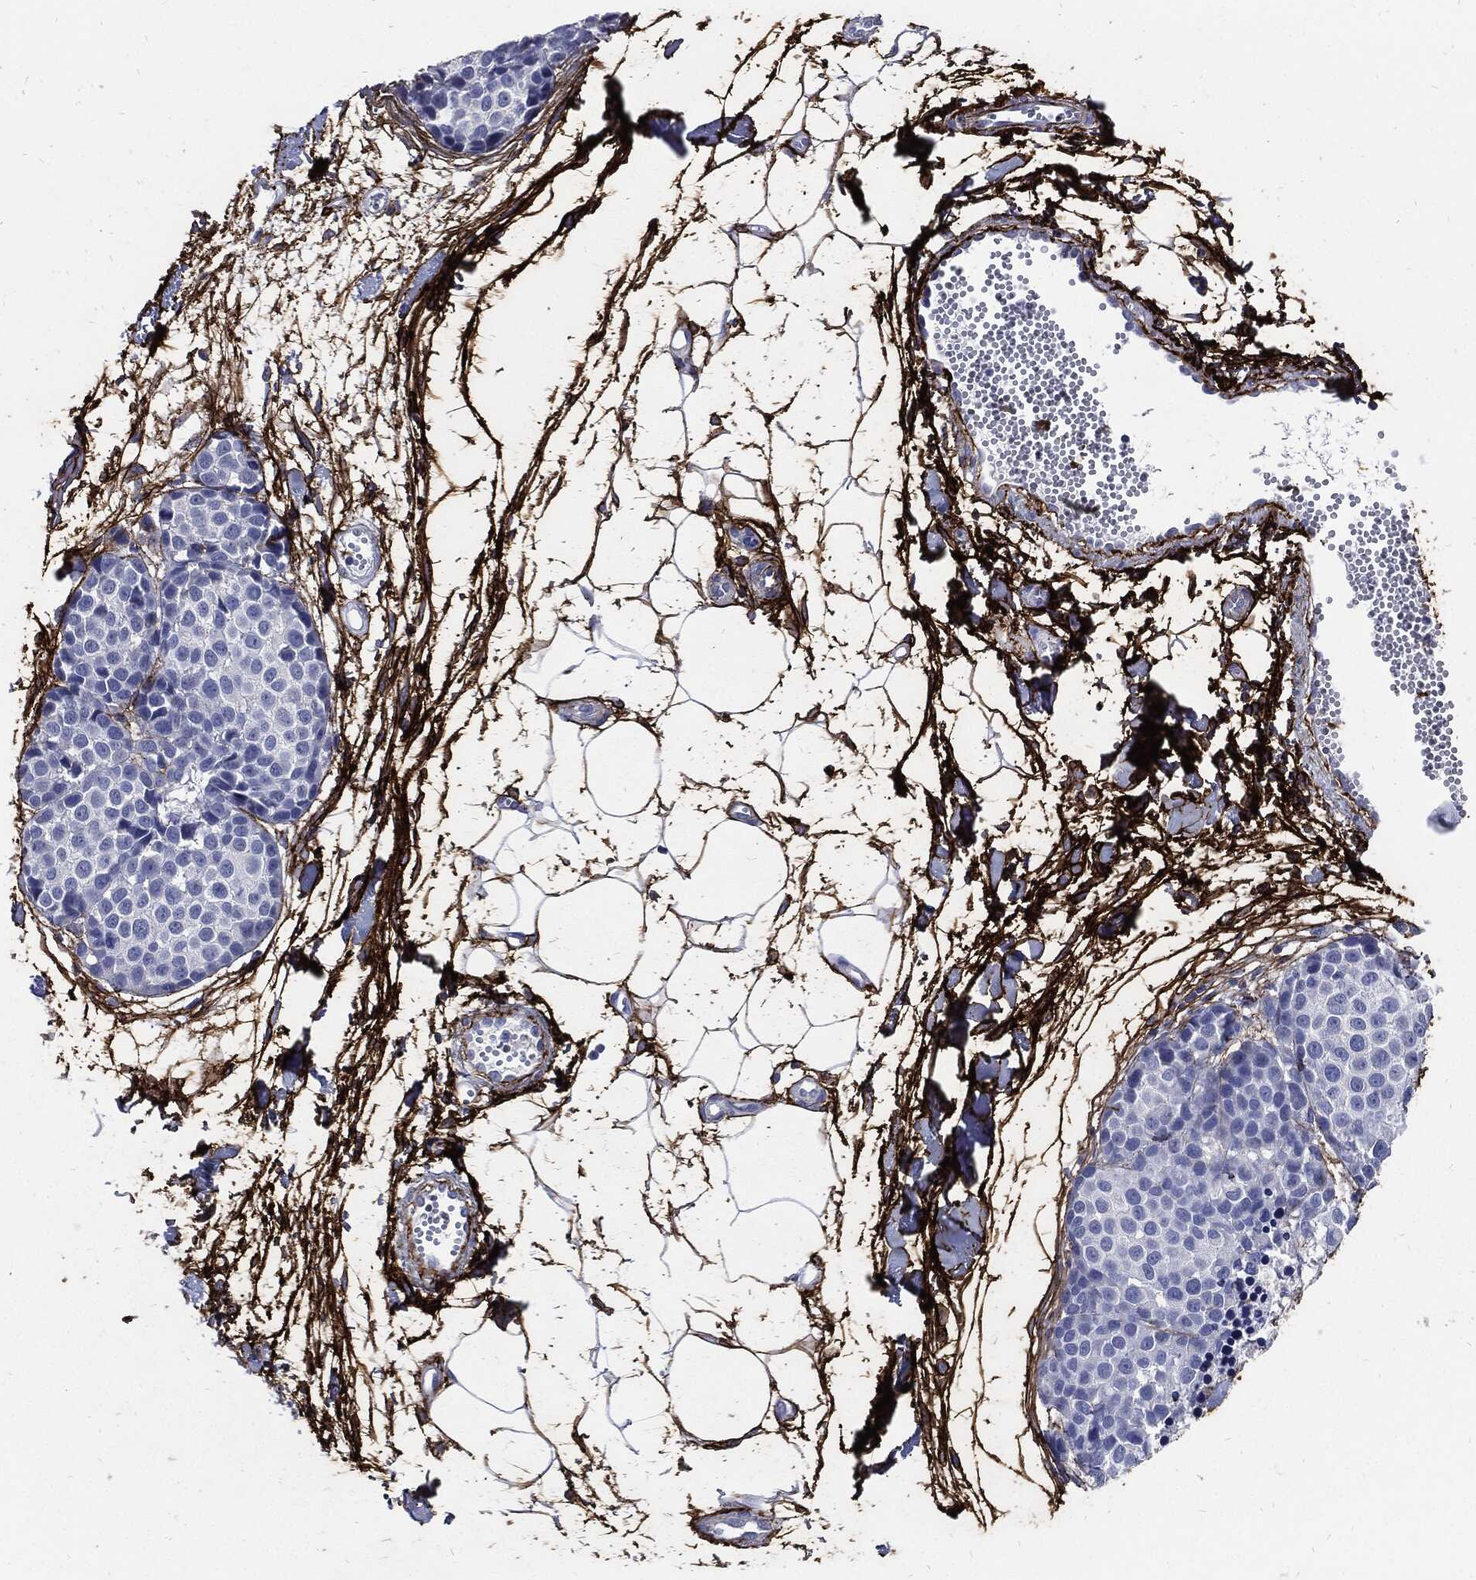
{"staining": {"intensity": "negative", "quantity": "none", "location": "none"}, "tissue": "melanoma", "cell_type": "Tumor cells", "image_type": "cancer", "snomed": [{"axis": "morphology", "description": "Malignant melanoma, NOS"}, {"axis": "topography", "description": "Skin"}], "caption": "IHC histopathology image of neoplastic tissue: human melanoma stained with DAB (3,3'-diaminobenzidine) shows no significant protein staining in tumor cells.", "gene": "FBN1", "patient": {"sex": "female", "age": 86}}